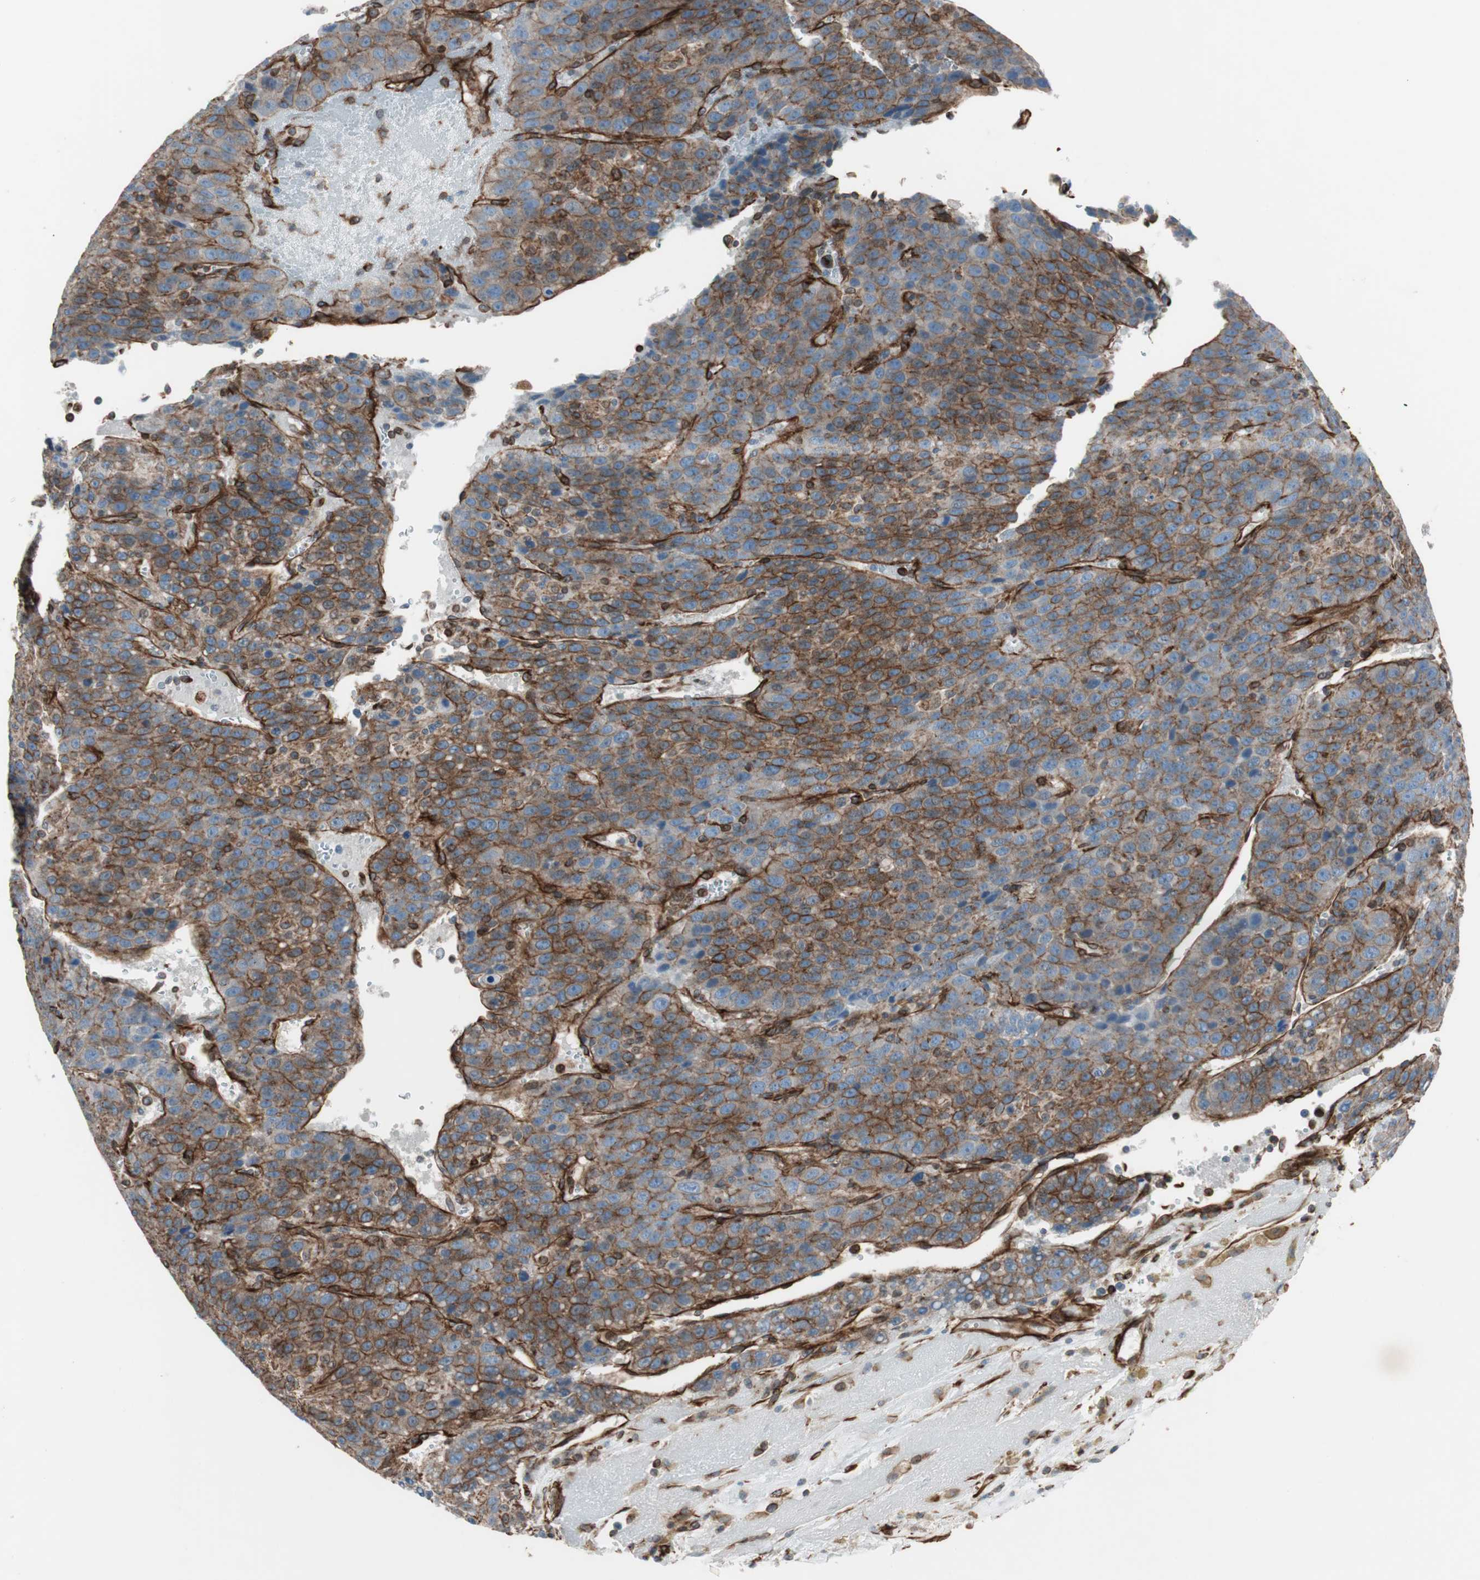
{"staining": {"intensity": "moderate", "quantity": ">75%", "location": "cytoplasmic/membranous"}, "tissue": "liver cancer", "cell_type": "Tumor cells", "image_type": "cancer", "snomed": [{"axis": "morphology", "description": "Carcinoma, Hepatocellular, NOS"}, {"axis": "topography", "description": "Liver"}], "caption": "High-power microscopy captured an immunohistochemistry (IHC) photomicrograph of liver hepatocellular carcinoma, revealing moderate cytoplasmic/membranous staining in about >75% of tumor cells.", "gene": "TCTA", "patient": {"sex": "female", "age": 53}}